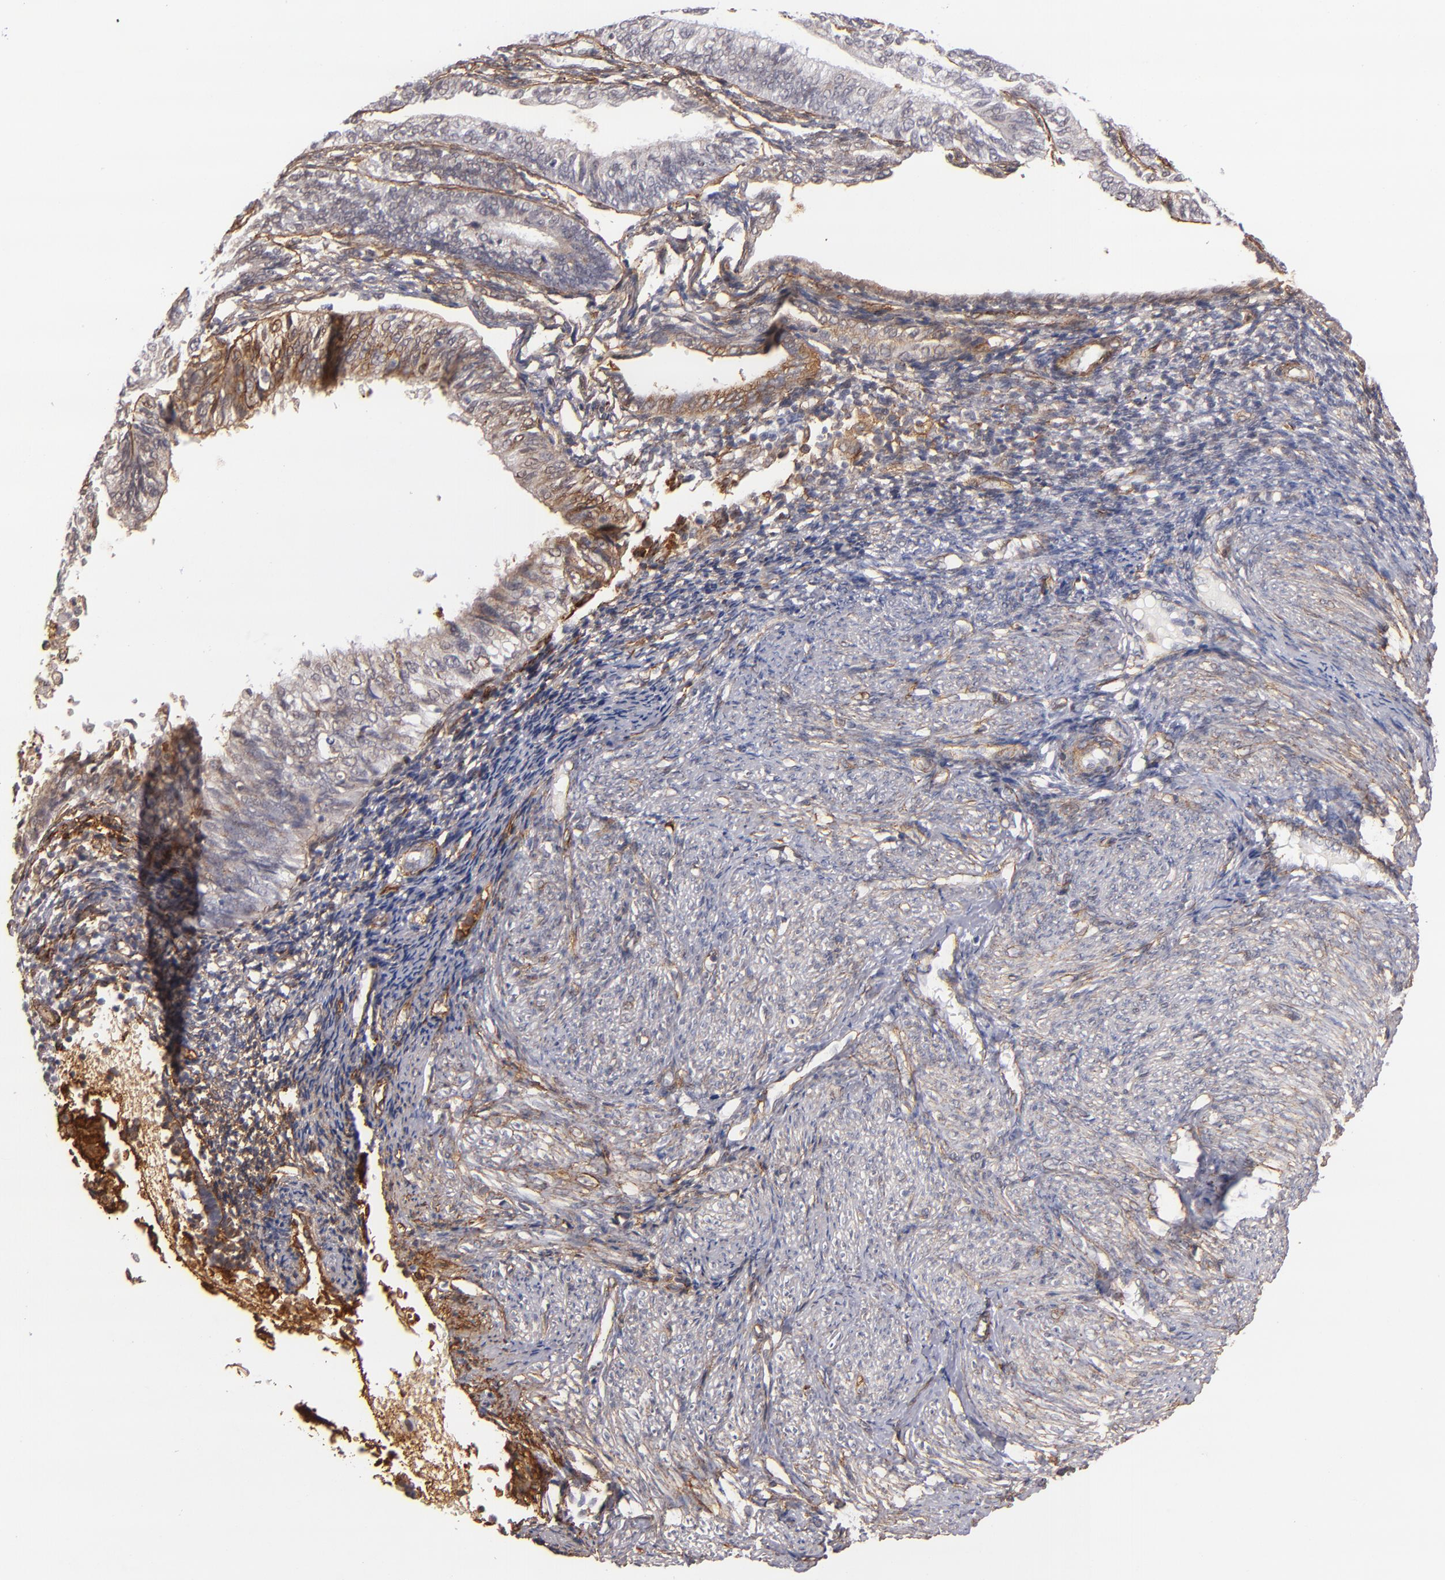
{"staining": {"intensity": "weak", "quantity": "<25%", "location": "cytoplasmic/membranous"}, "tissue": "endometrial cancer", "cell_type": "Tumor cells", "image_type": "cancer", "snomed": [{"axis": "morphology", "description": "Adenocarcinoma, NOS"}, {"axis": "topography", "description": "Endometrium"}], "caption": "The micrograph displays no significant expression in tumor cells of endometrial cancer (adenocarcinoma). (Immunohistochemistry (ihc), brightfield microscopy, high magnification).", "gene": "LAMC1", "patient": {"sex": "female", "age": 55}}